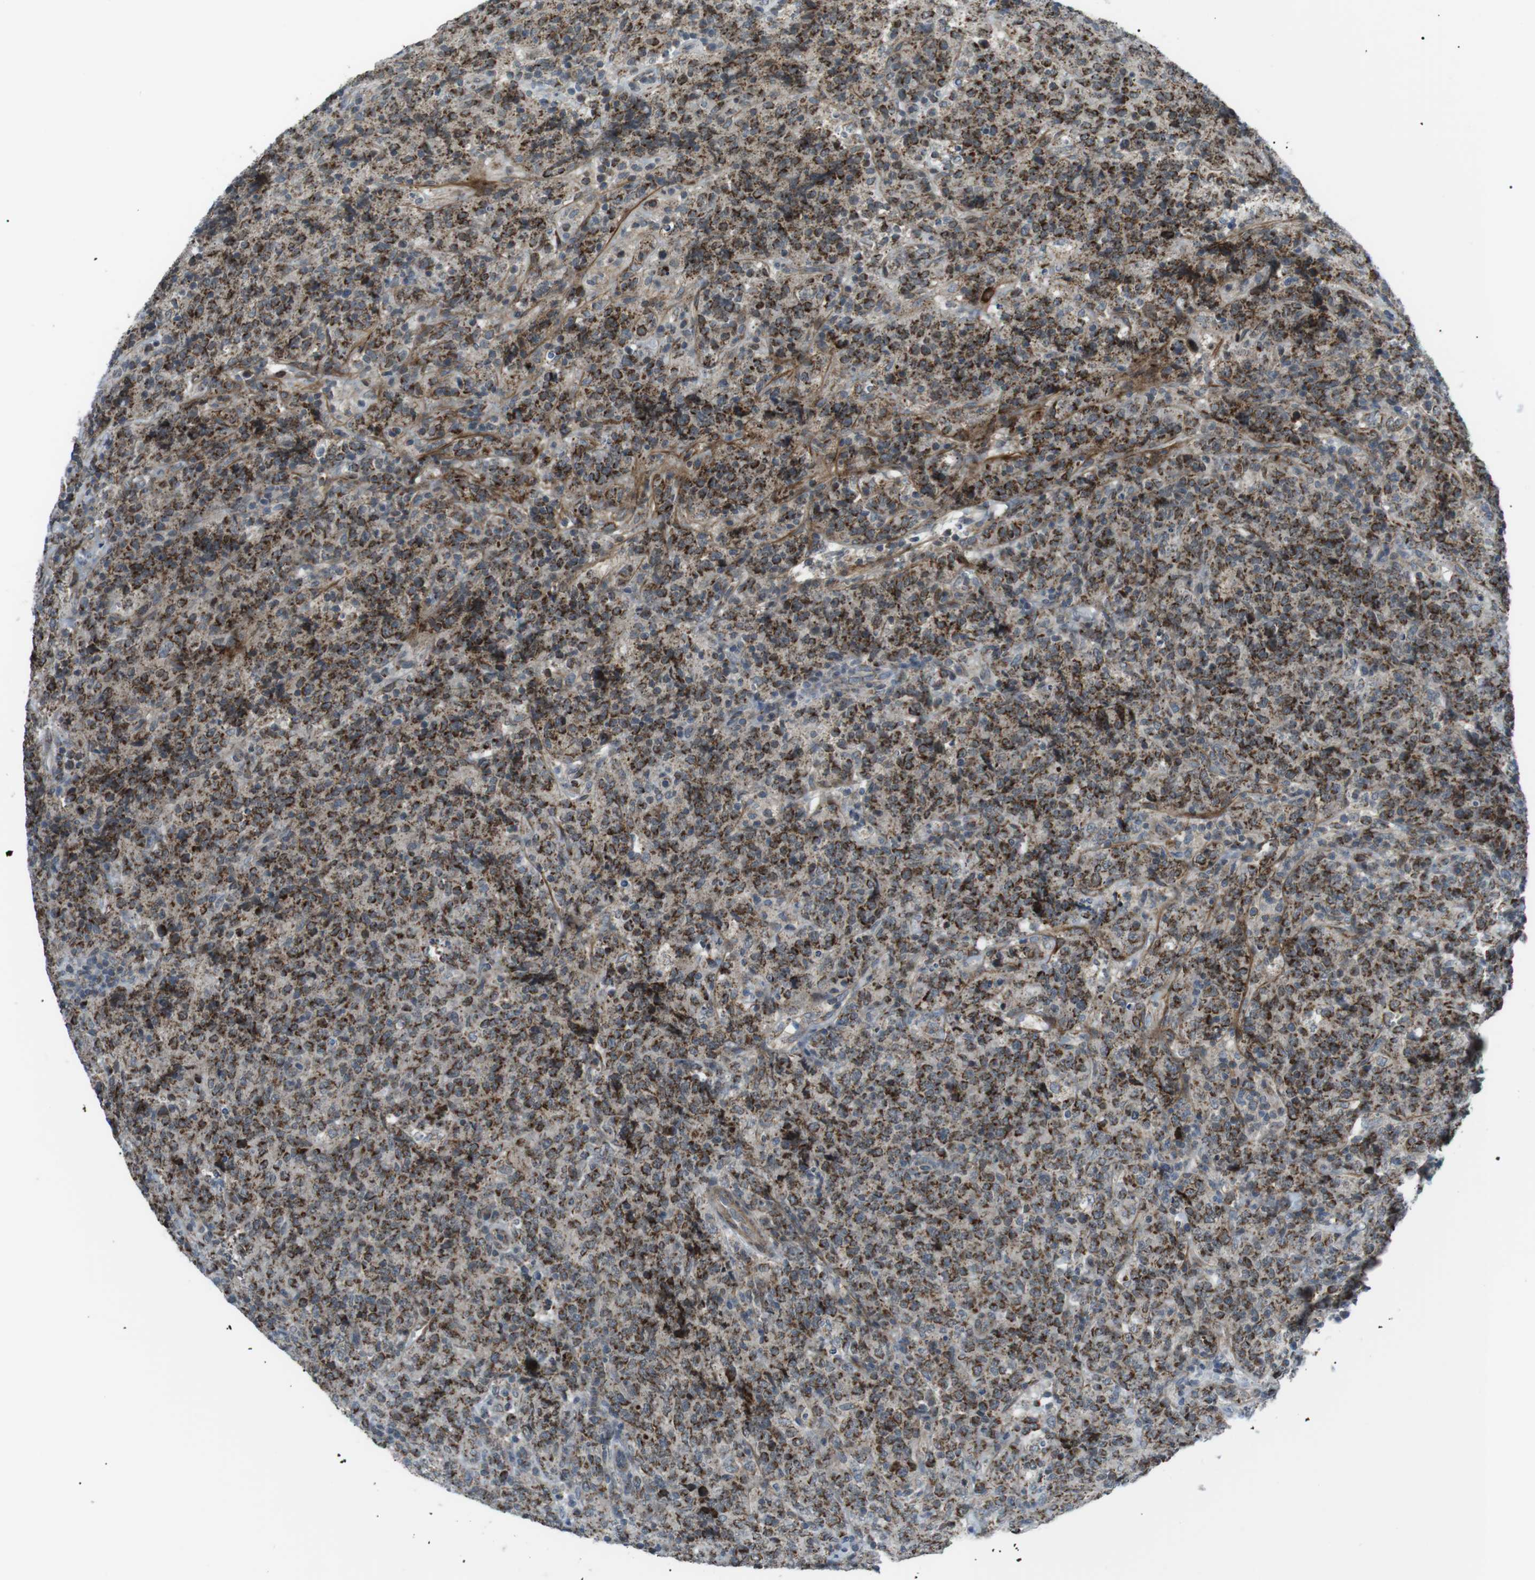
{"staining": {"intensity": "moderate", "quantity": ">75%", "location": "cytoplasmic/membranous"}, "tissue": "lymphoma", "cell_type": "Tumor cells", "image_type": "cancer", "snomed": [{"axis": "morphology", "description": "Malignant lymphoma, non-Hodgkin's type, High grade"}, {"axis": "topography", "description": "Tonsil"}], "caption": "Moderate cytoplasmic/membranous positivity is seen in about >75% of tumor cells in malignant lymphoma, non-Hodgkin's type (high-grade).", "gene": "ARID5B", "patient": {"sex": "female", "age": 36}}